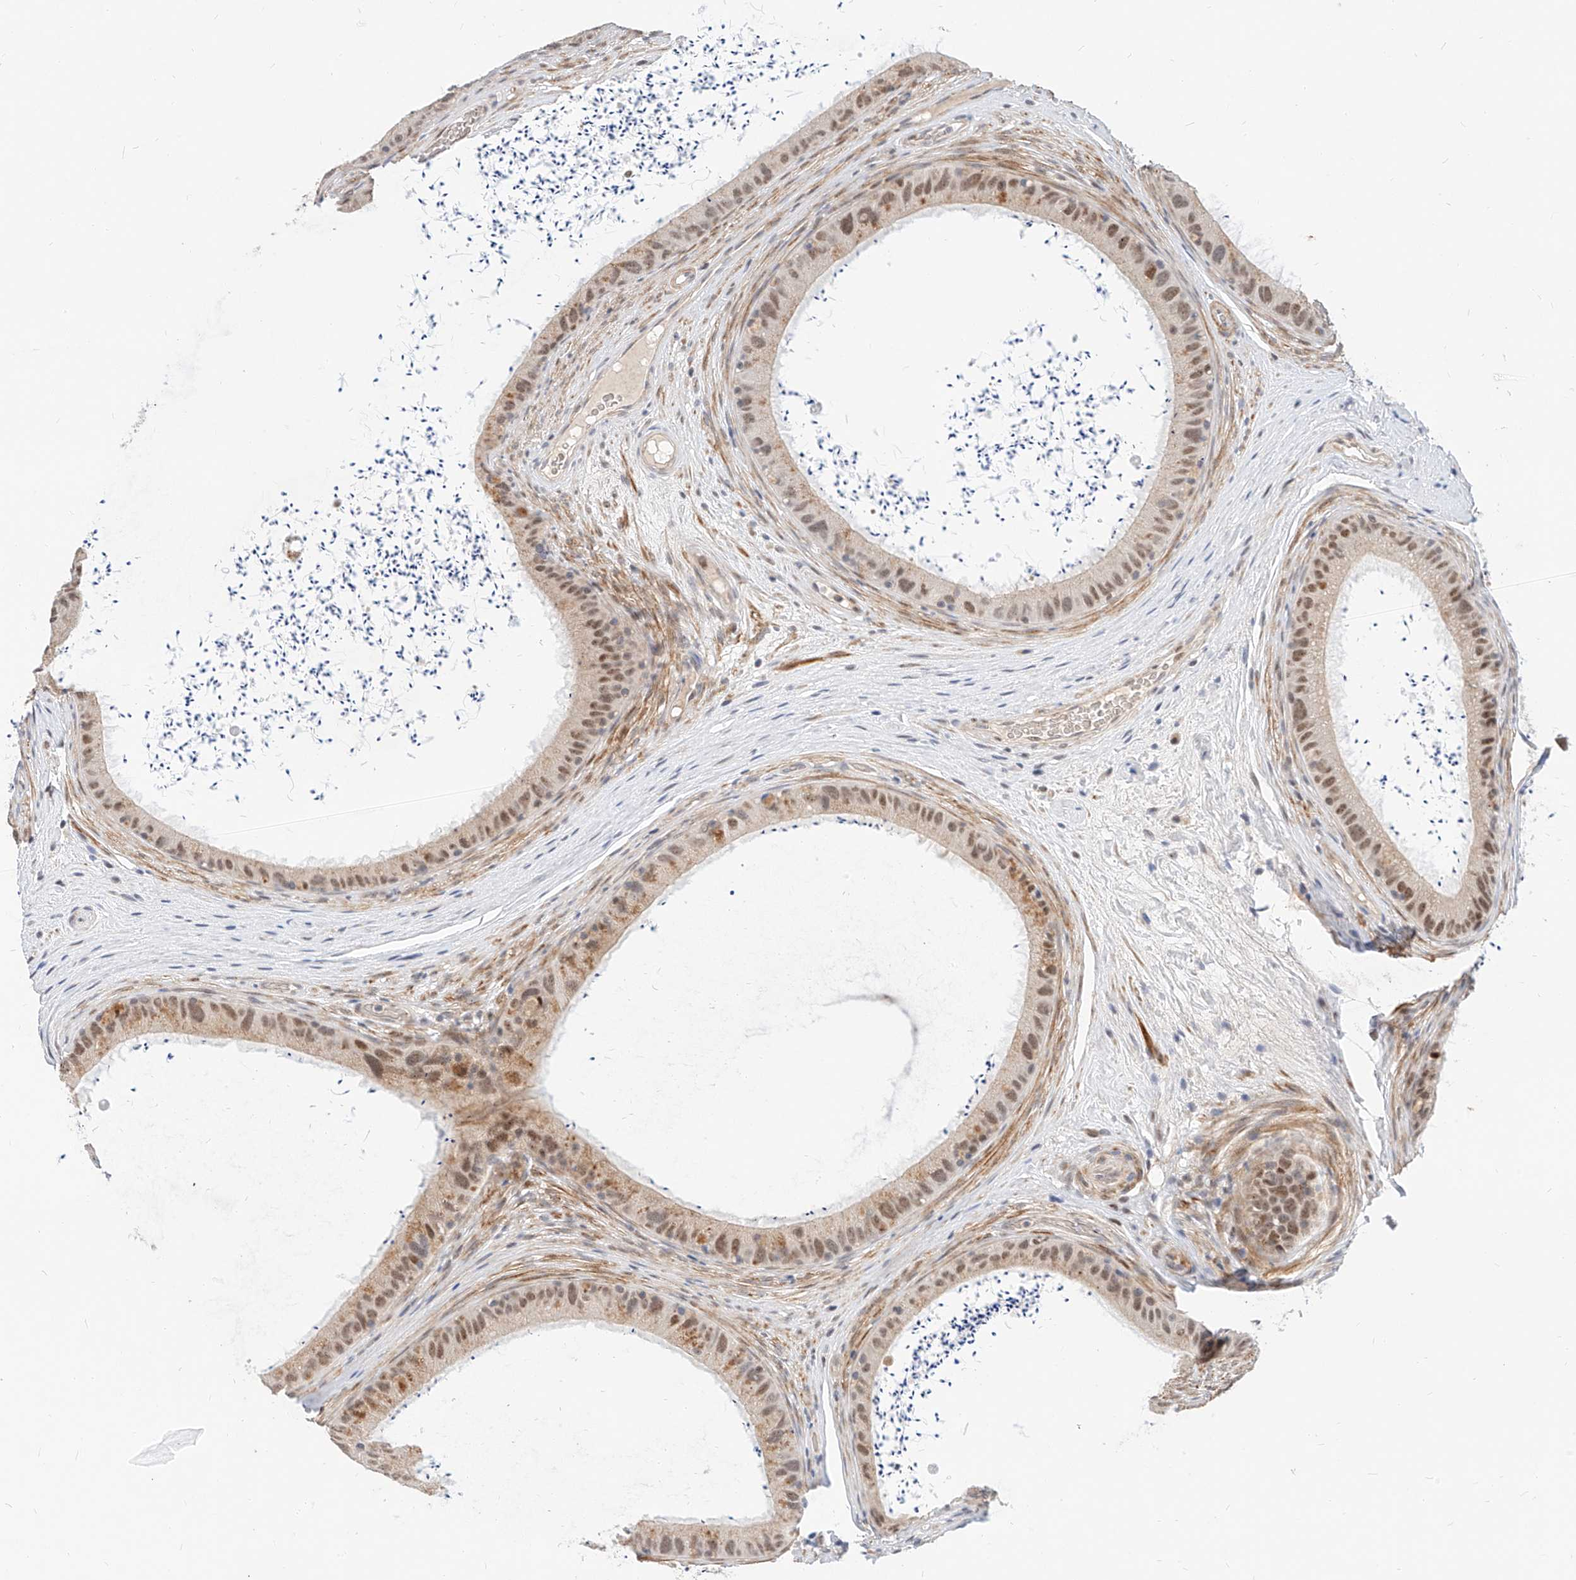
{"staining": {"intensity": "moderate", "quantity": ">75%", "location": "nuclear"}, "tissue": "epididymis", "cell_type": "Glandular cells", "image_type": "normal", "snomed": [{"axis": "morphology", "description": "Normal tissue, NOS"}, {"axis": "topography", "description": "Epididymis, spermatic cord, NOS"}], "caption": "A high-resolution photomicrograph shows immunohistochemistry (IHC) staining of normal epididymis, which demonstrates moderate nuclear expression in approximately >75% of glandular cells. (DAB IHC with brightfield microscopy, high magnification).", "gene": "CBX8", "patient": {"sex": "male", "age": 50}}